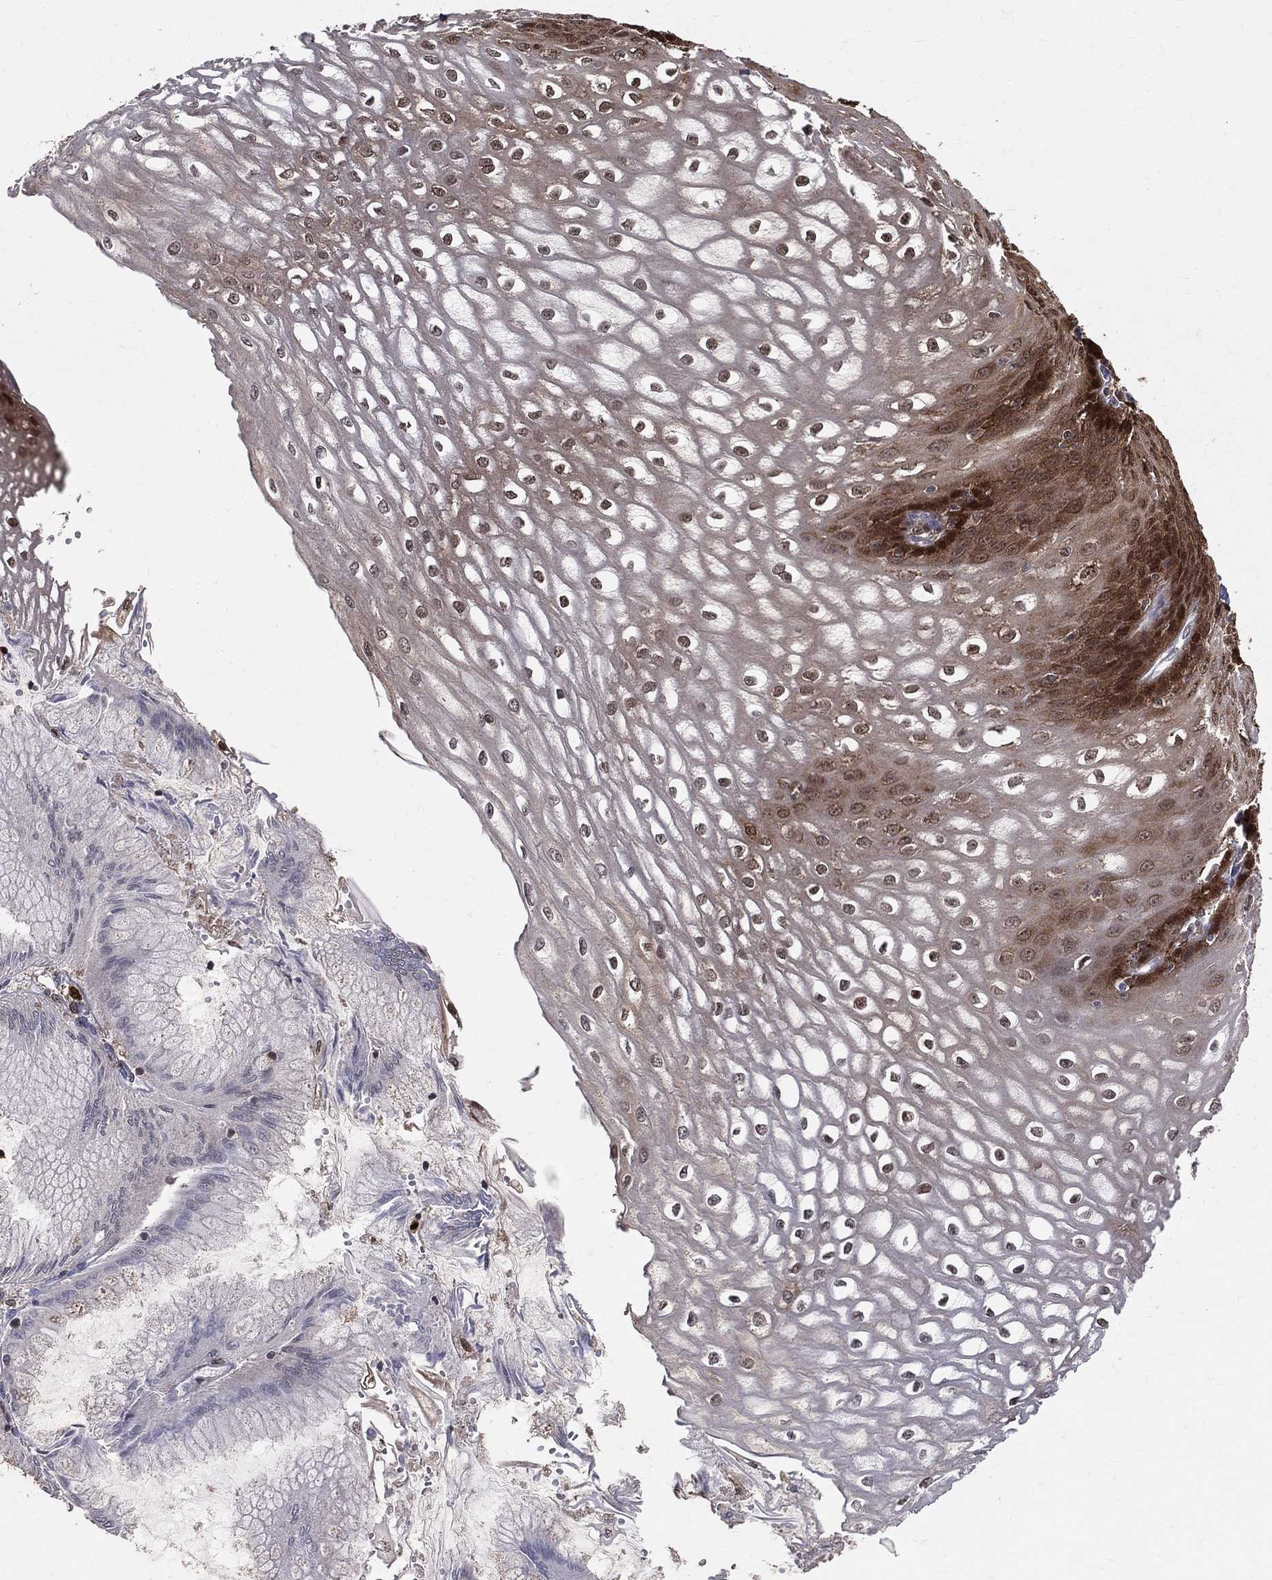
{"staining": {"intensity": "strong", "quantity": "25%-75%", "location": "nuclear"}, "tissue": "esophagus", "cell_type": "Squamous epithelial cells", "image_type": "normal", "snomed": [{"axis": "morphology", "description": "Normal tissue, NOS"}, {"axis": "topography", "description": "Esophagus"}], "caption": "Immunohistochemical staining of benign human esophagus reveals high levels of strong nuclear positivity in approximately 25%-75% of squamous epithelial cells. The protein of interest is shown in brown color, while the nuclei are stained blue.", "gene": "ENO1", "patient": {"sex": "male", "age": 58}}